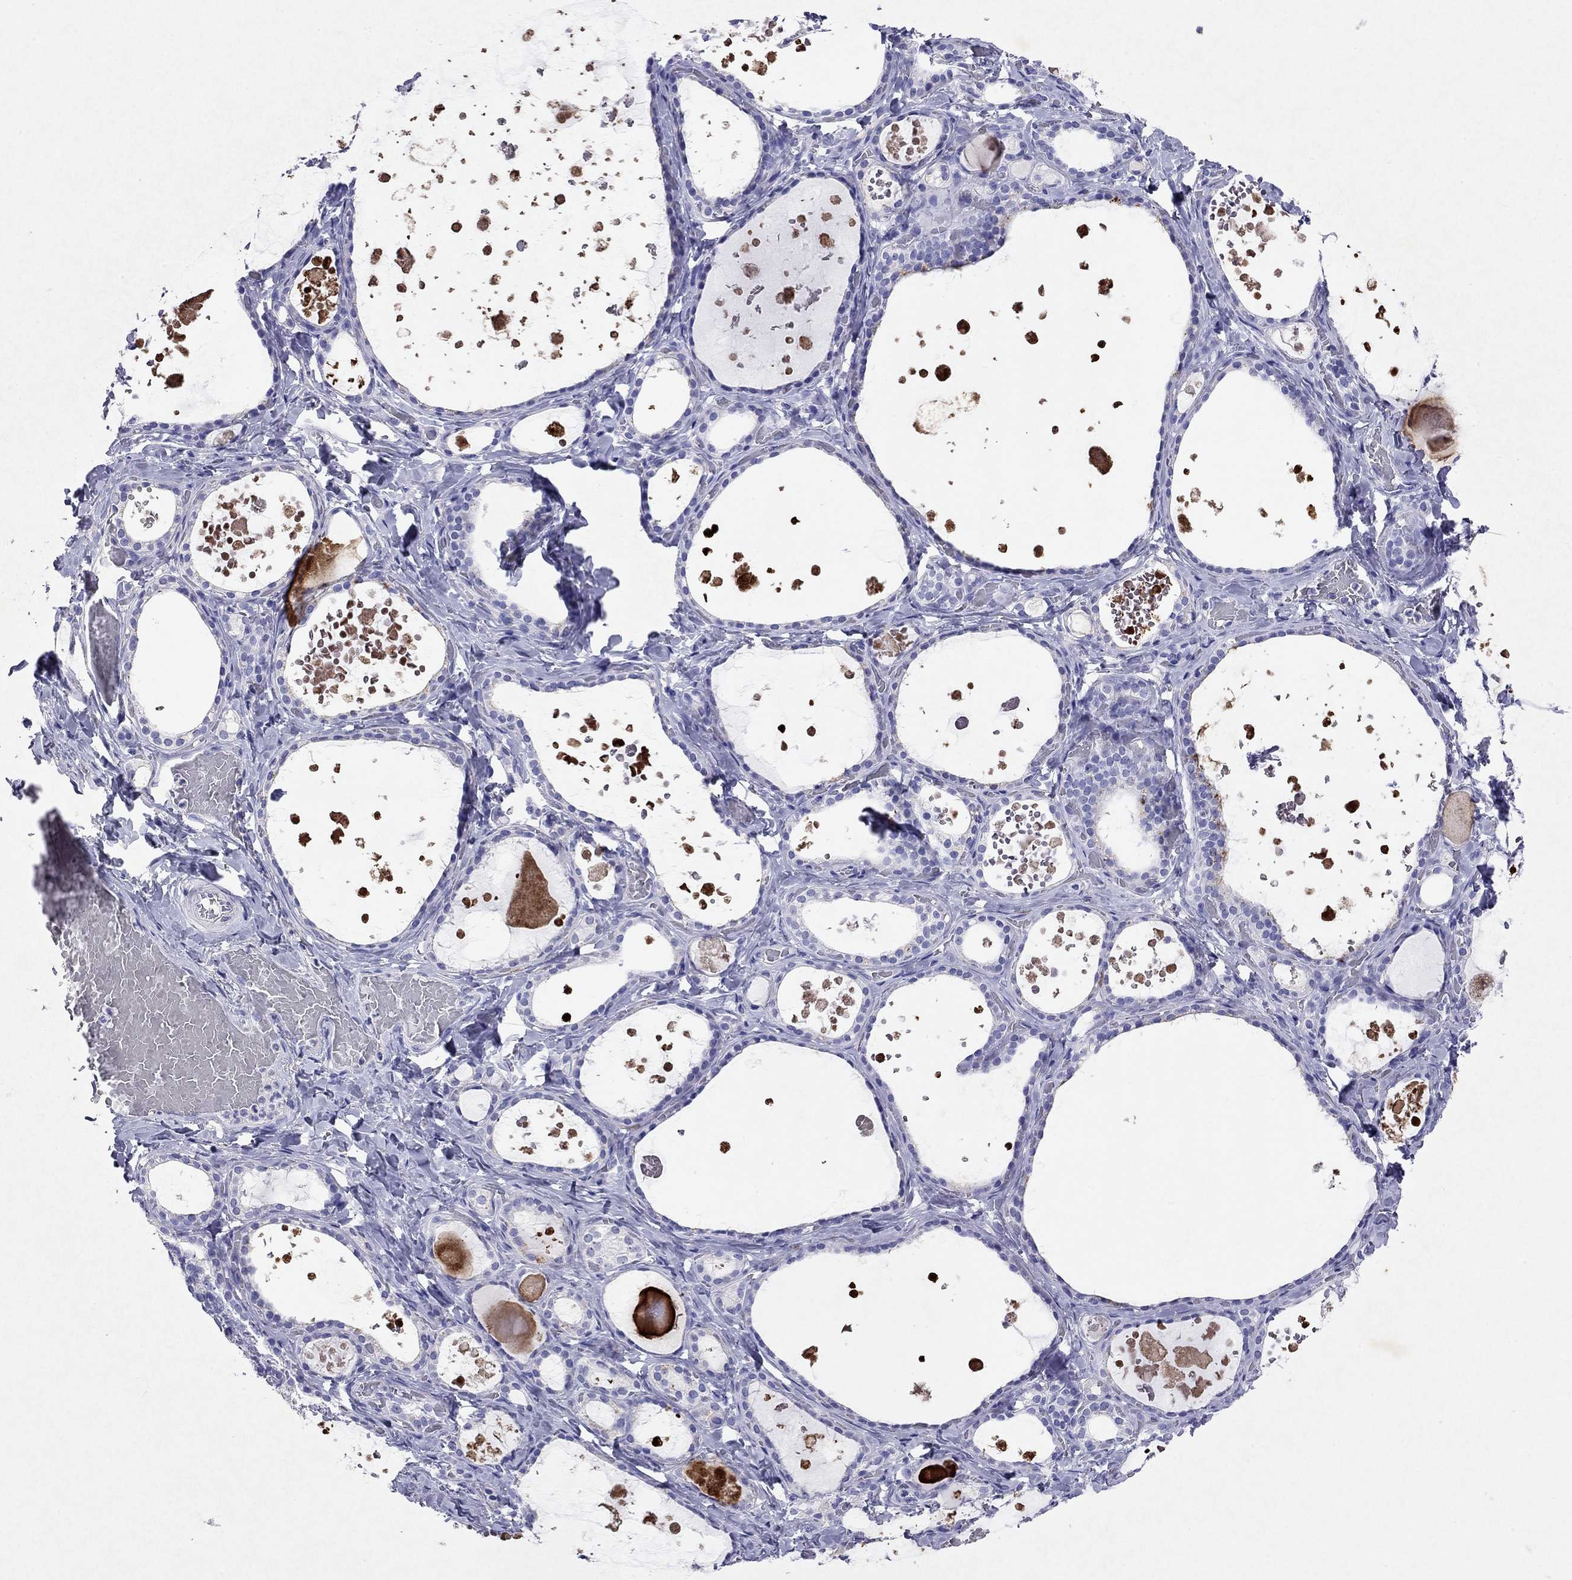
{"staining": {"intensity": "negative", "quantity": "none", "location": "none"}, "tissue": "thyroid gland", "cell_type": "Glandular cells", "image_type": "normal", "snomed": [{"axis": "morphology", "description": "Normal tissue, NOS"}, {"axis": "topography", "description": "Thyroid gland"}], "caption": "This is an immunohistochemistry micrograph of benign thyroid gland. There is no staining in glandular cells.", "gene": "ARMC12", "patient": {"sex": "female", "age": 56}}